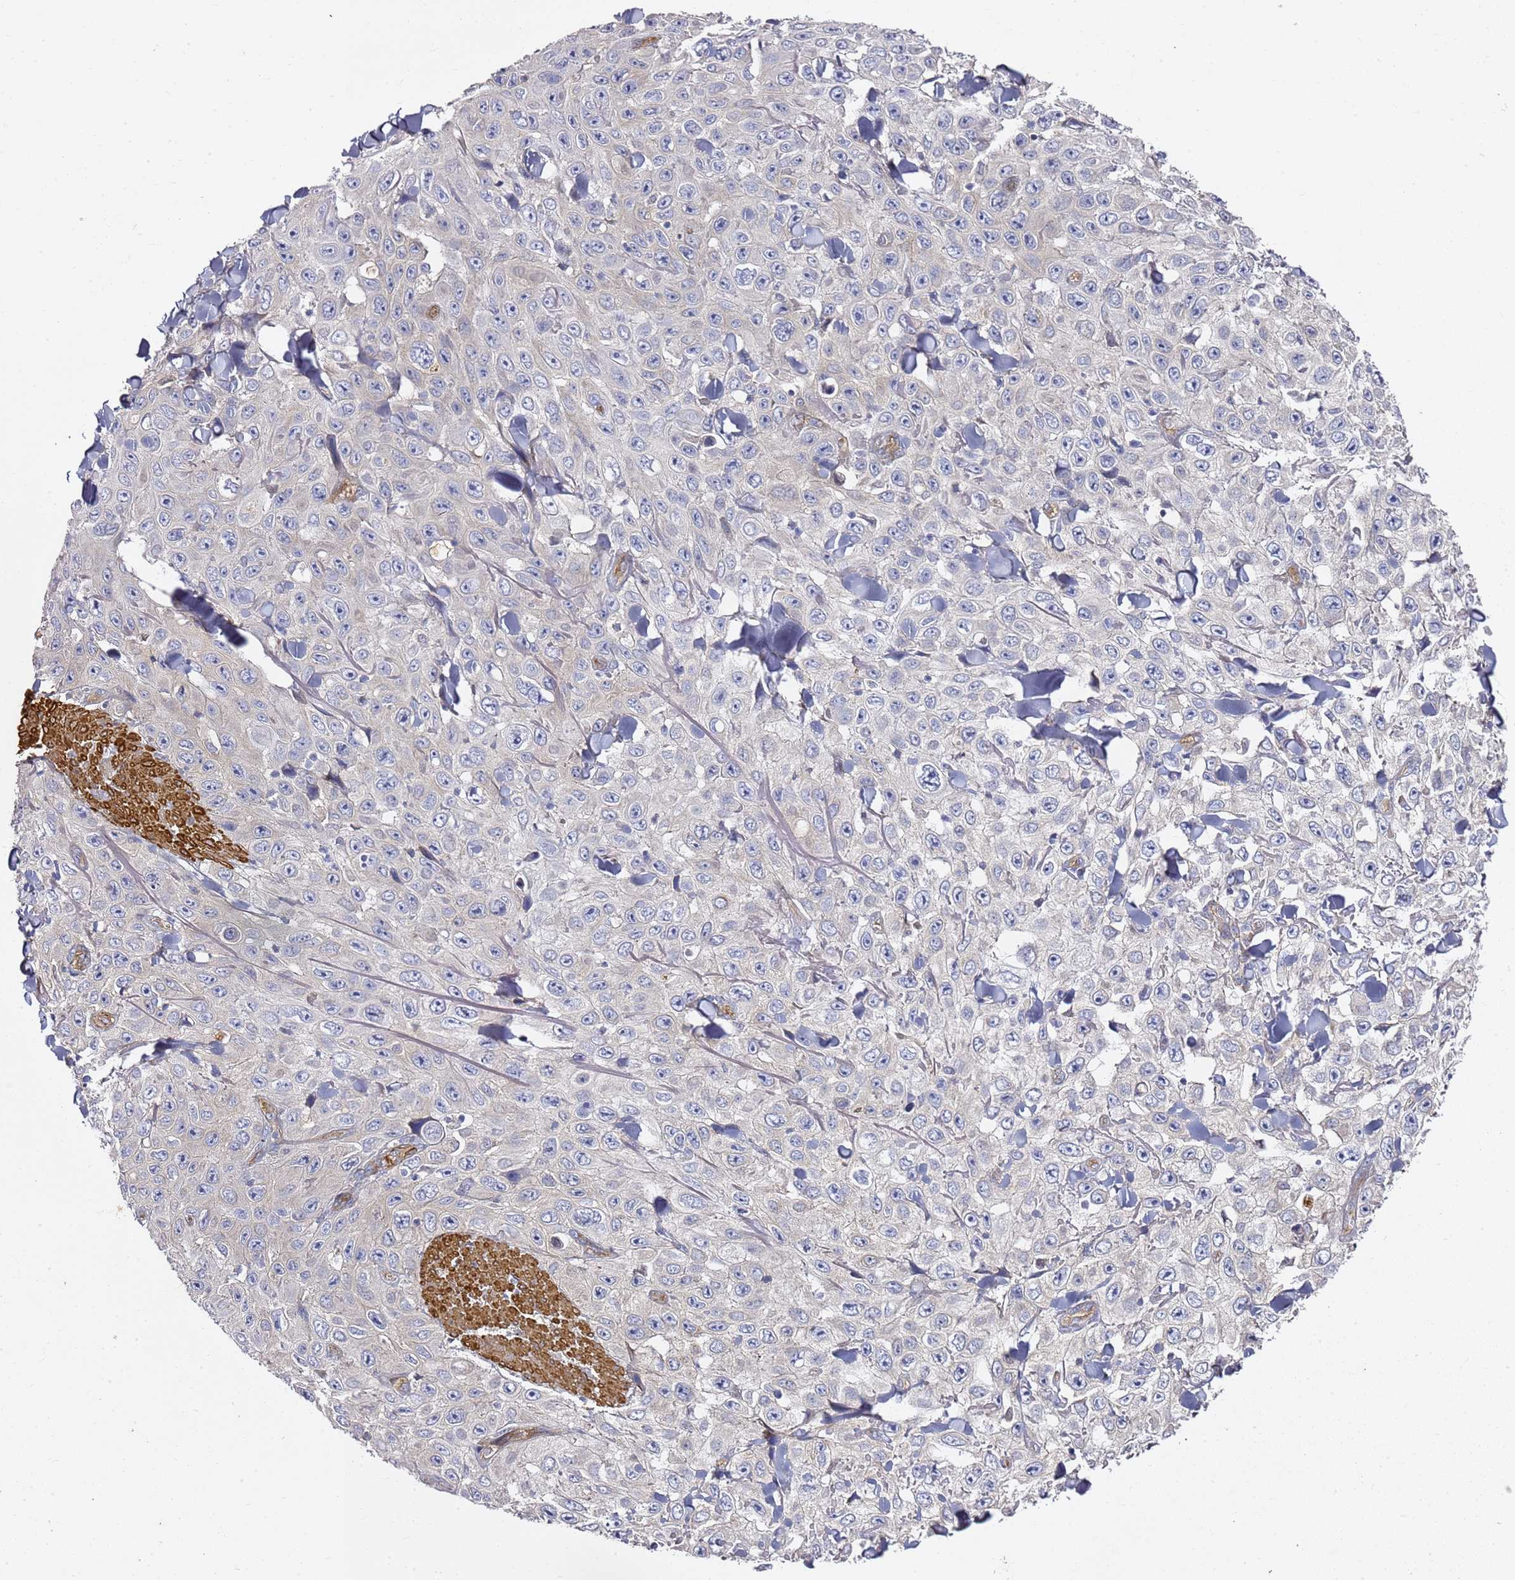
{"staining": {"intensity": "negative", "quantity": "none", "location": "none"}, "tissue": "skin cancer", "cell_type": "Tumor cells", "image_type": "cancer", "snomed": [{"axis": "morphology", "description": "Squamous cell carcinoma, NOS"}, {"axis": "topography", "description": "Skin"}], "caption": "Tumor cells are negative for brown protein staining in squamous cell carcinoma (skin).", "gene": "EPS8L1", "patient": {"sex": "male", "age": 82}}